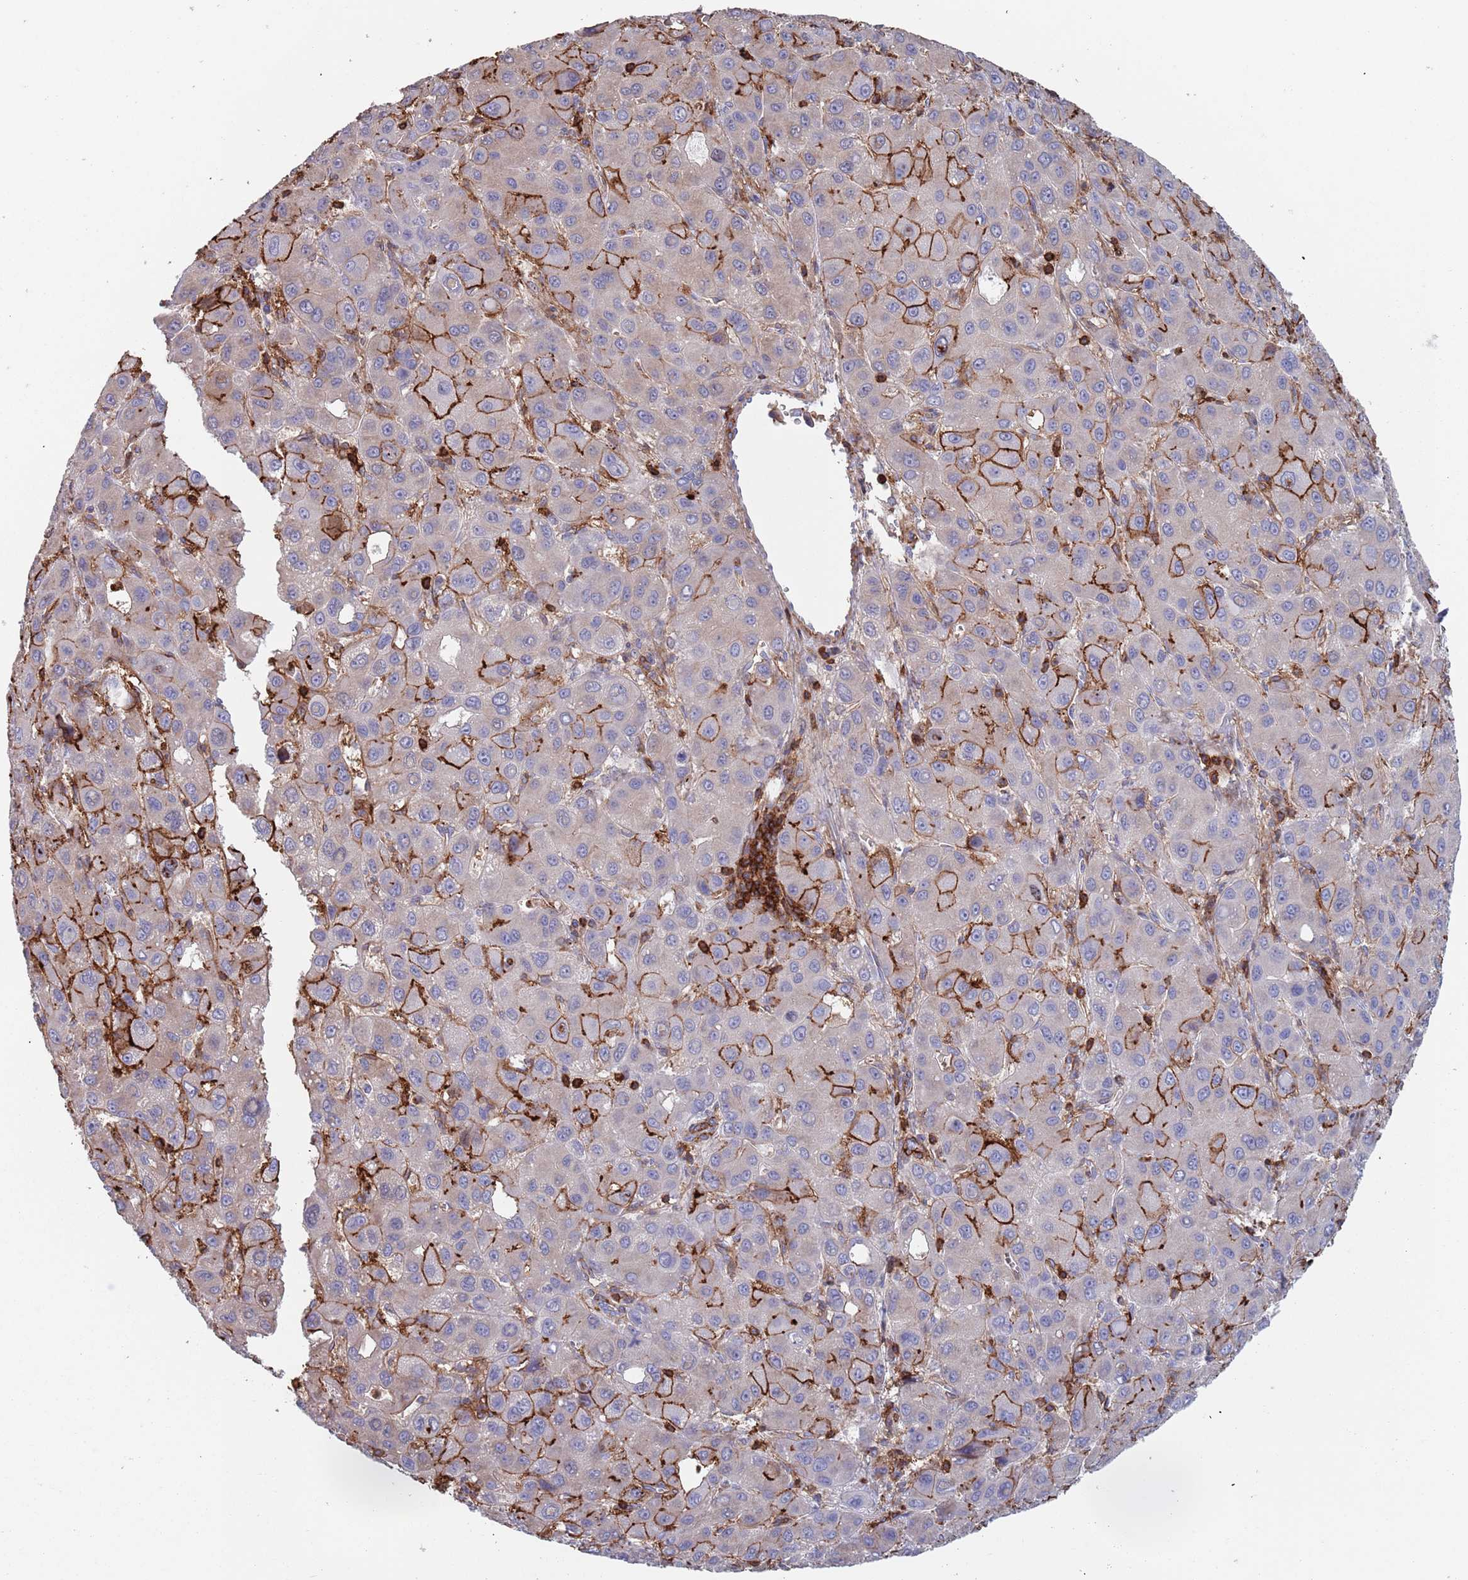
{"staining": {"intensity": "strong", "quantity": "<25%", "location": "cytoplasmic/membranous"}, "tissue": "liver cancer", "cell_type": "Tumor cells", "image_type": "cancer", "snomed": [{"axis": "morphology", "description": "Carcinoma, Hepatocellular, NOS"}, {"axis": "topography", "description": "Liver"}], "caption": "The image reveals staining of liver cancer (hepatocellular carcinoma), revealing strong cytoplasmic/membranous protein expression (brown color) within tumor cells.", "gene": "RNF144A", "patient": {"sex": "male", "age": 55}}